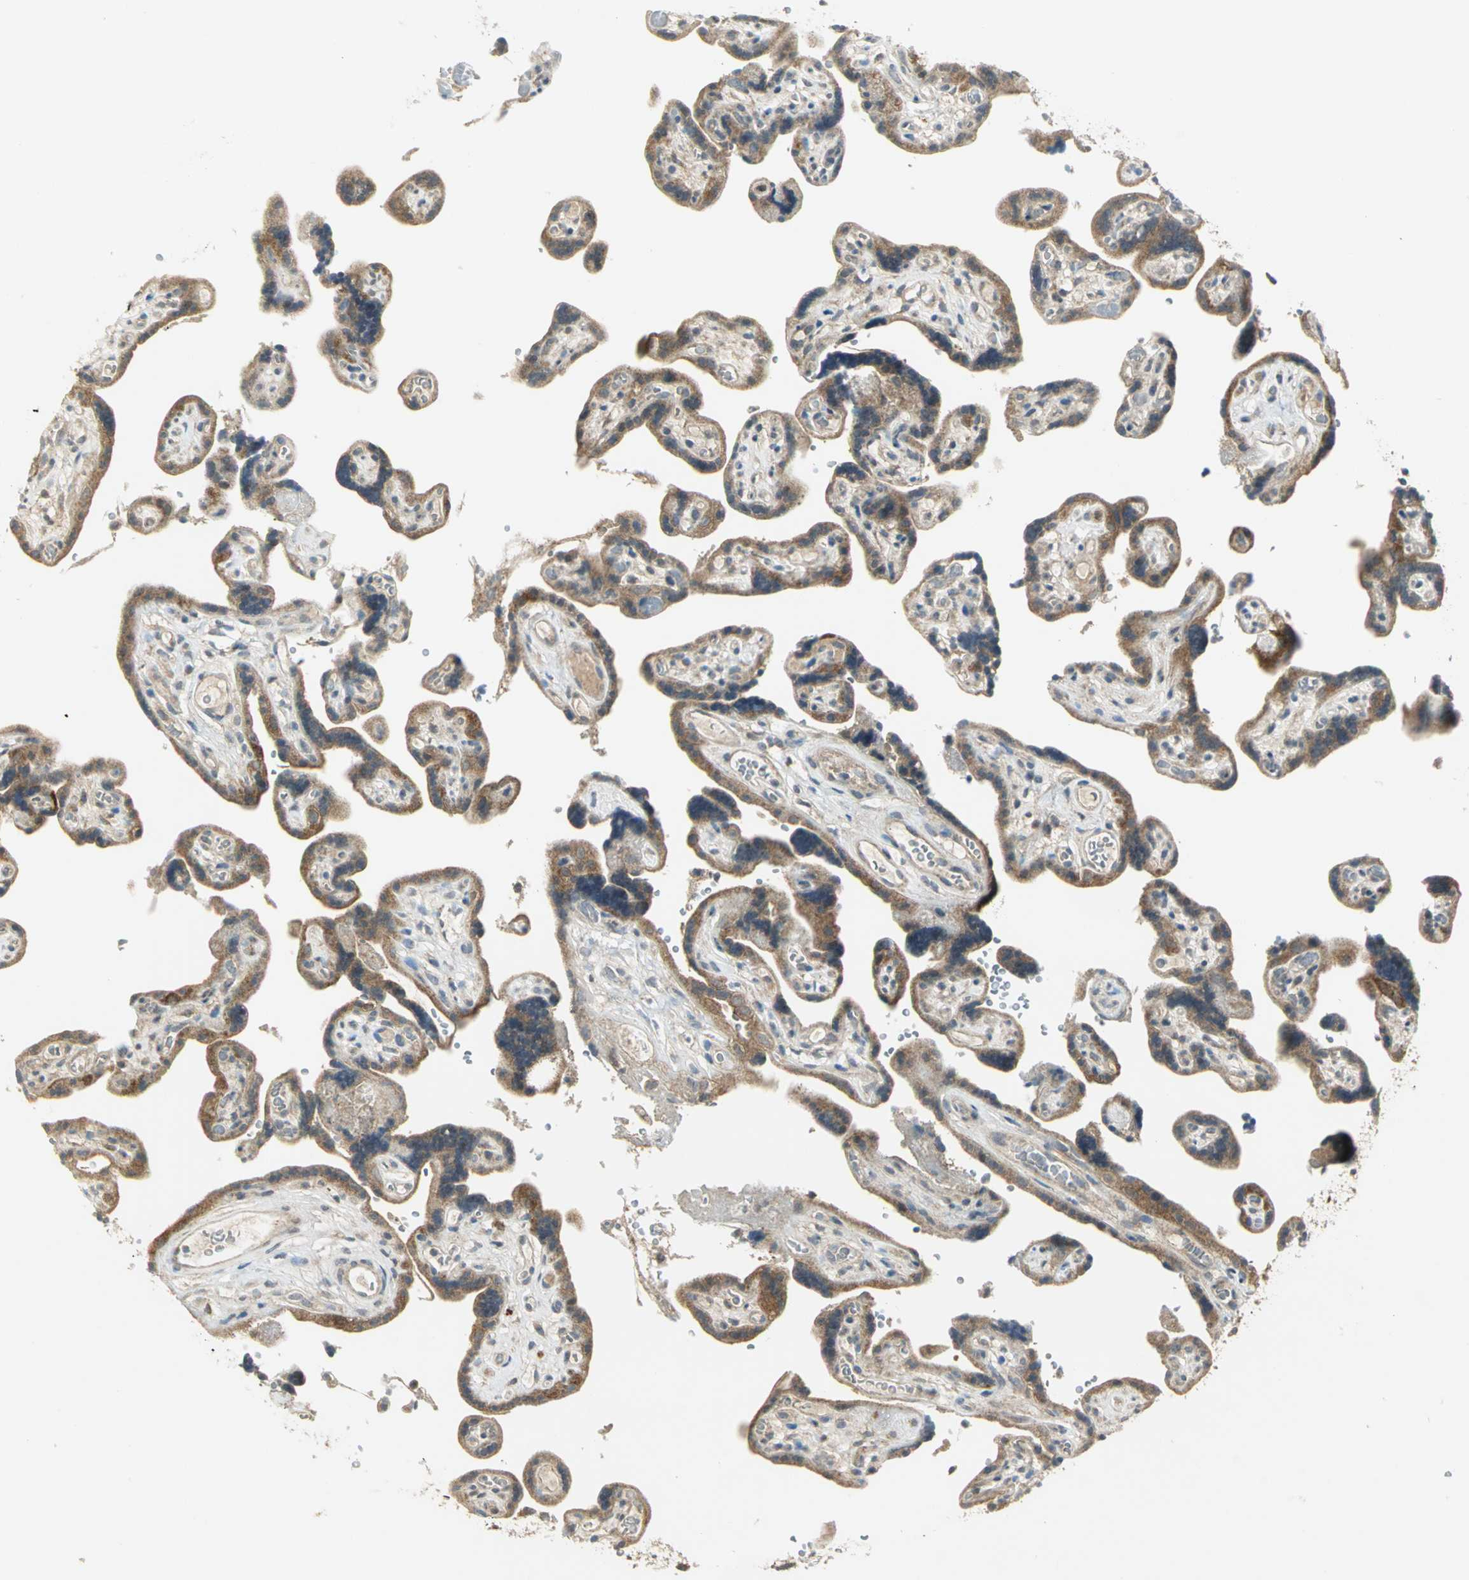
{"staining": {"intensity": "strong", "quantity": ">75%", "location": "cytoplasmic/membranous"}, "tissue": "placenta", "cell_type": "Trophoblastic cells", "image_type": "normal", "snomed": [{"axis": "morphology", "description": "Normal tissue, NOS"}, {"axis": "topography", "description": "Placenta"}], "caption": "IHC (DAB) staining of benign placenta demonstrates strong cytoplasmic/membranous protein positivity in approximately >75% of trophoblastic cells.", "gene": "MAPK8IP3", "patient": {"sex": "female", "age": 30}}